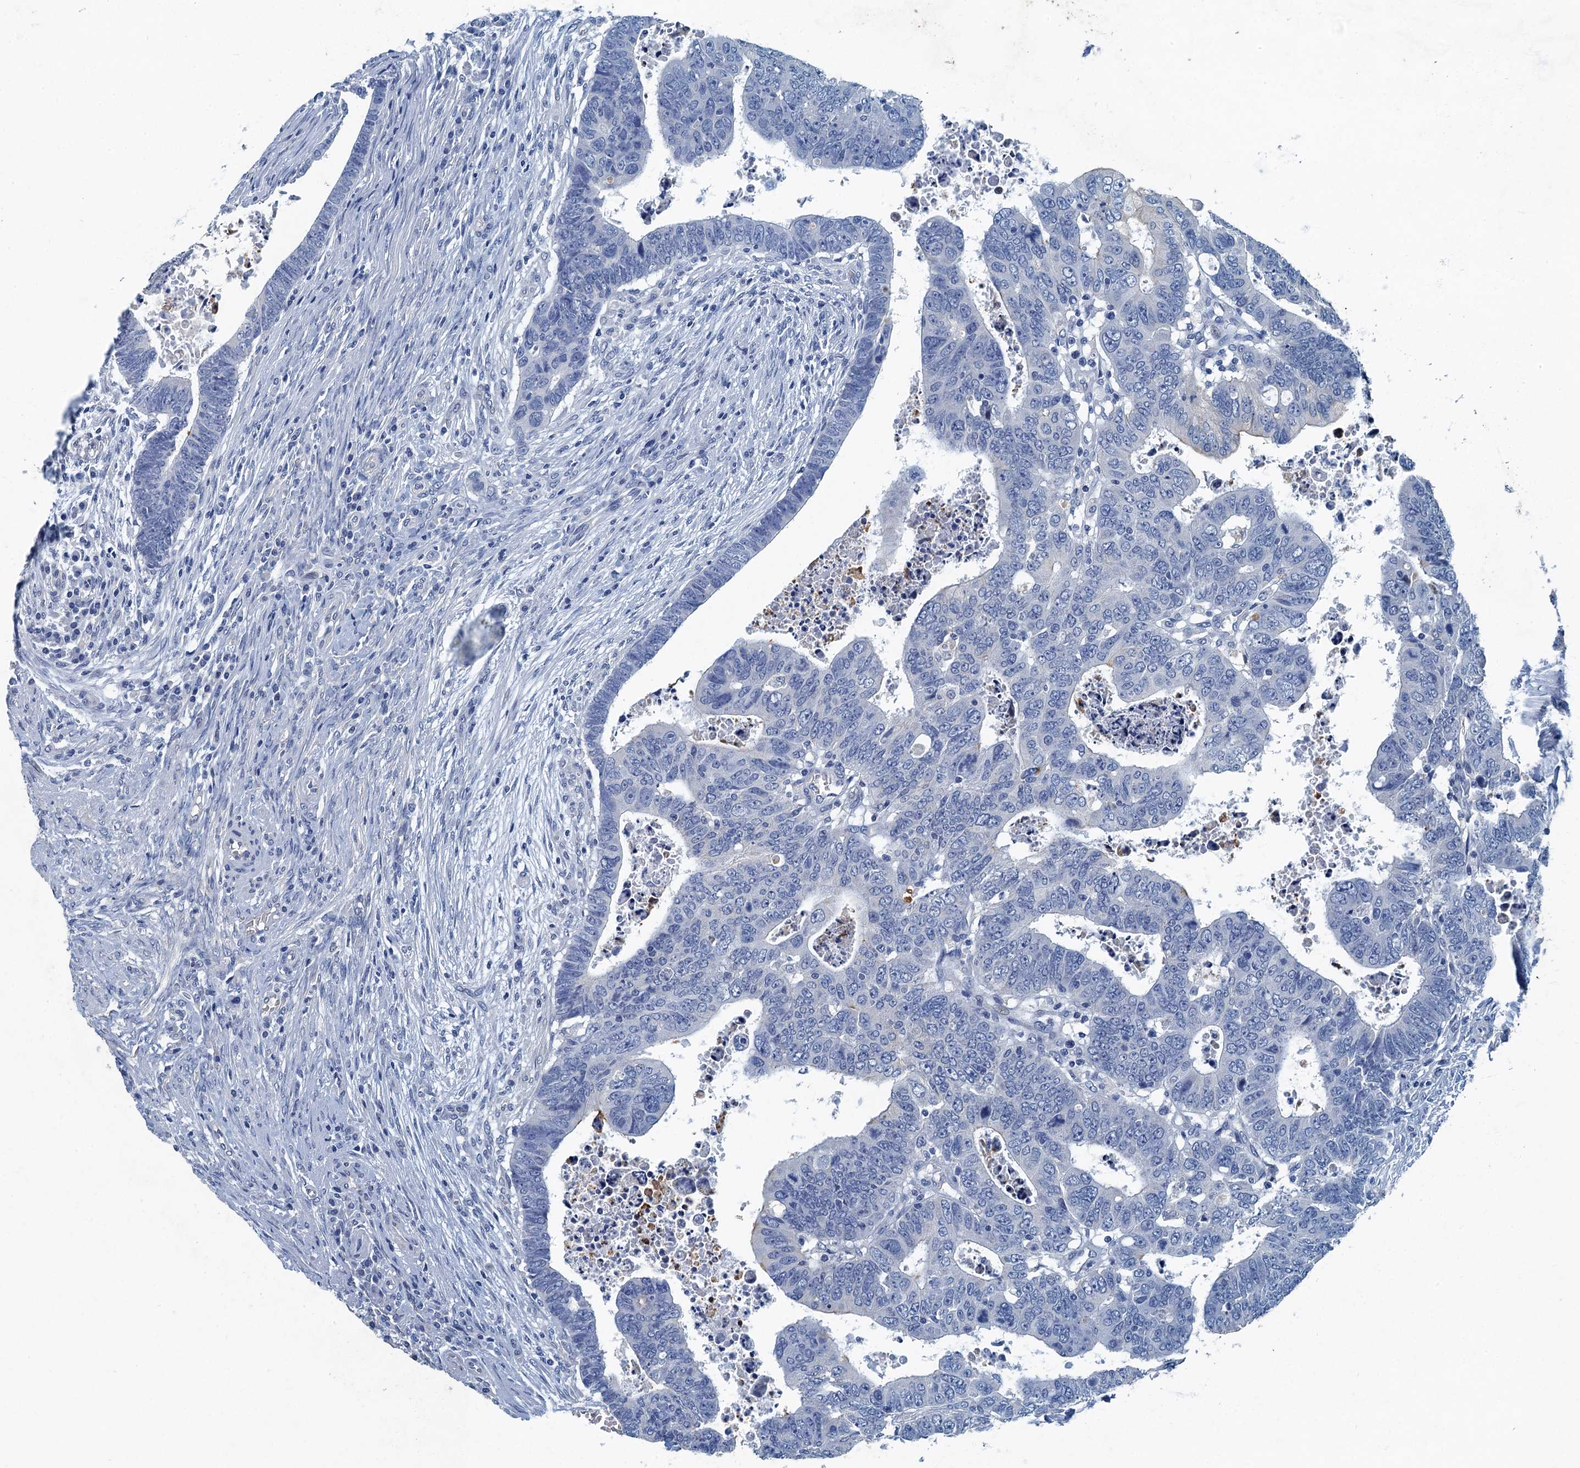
{"staining": {"intensity": "negative", "quantity": "none", "location": "none"}, "tissue": "colorectal cancer", "cell_type": "Tumor cells", "image_type": "cancer", "snomed": [{"axis": "morphology", "description": "Normal tissue, NOS"}, {"axis": "morphology", "description": "Adenocarcinoma, NOS"}, {"axis": "topography", "description": "Rectum"}], "caption": "Immunohistochemical staining of human colorectal adenocarcinoma demonstrates no significant staining in tumor cells.", "gene": "GADL1", "patient": {"sex": "female", "age": 65}}